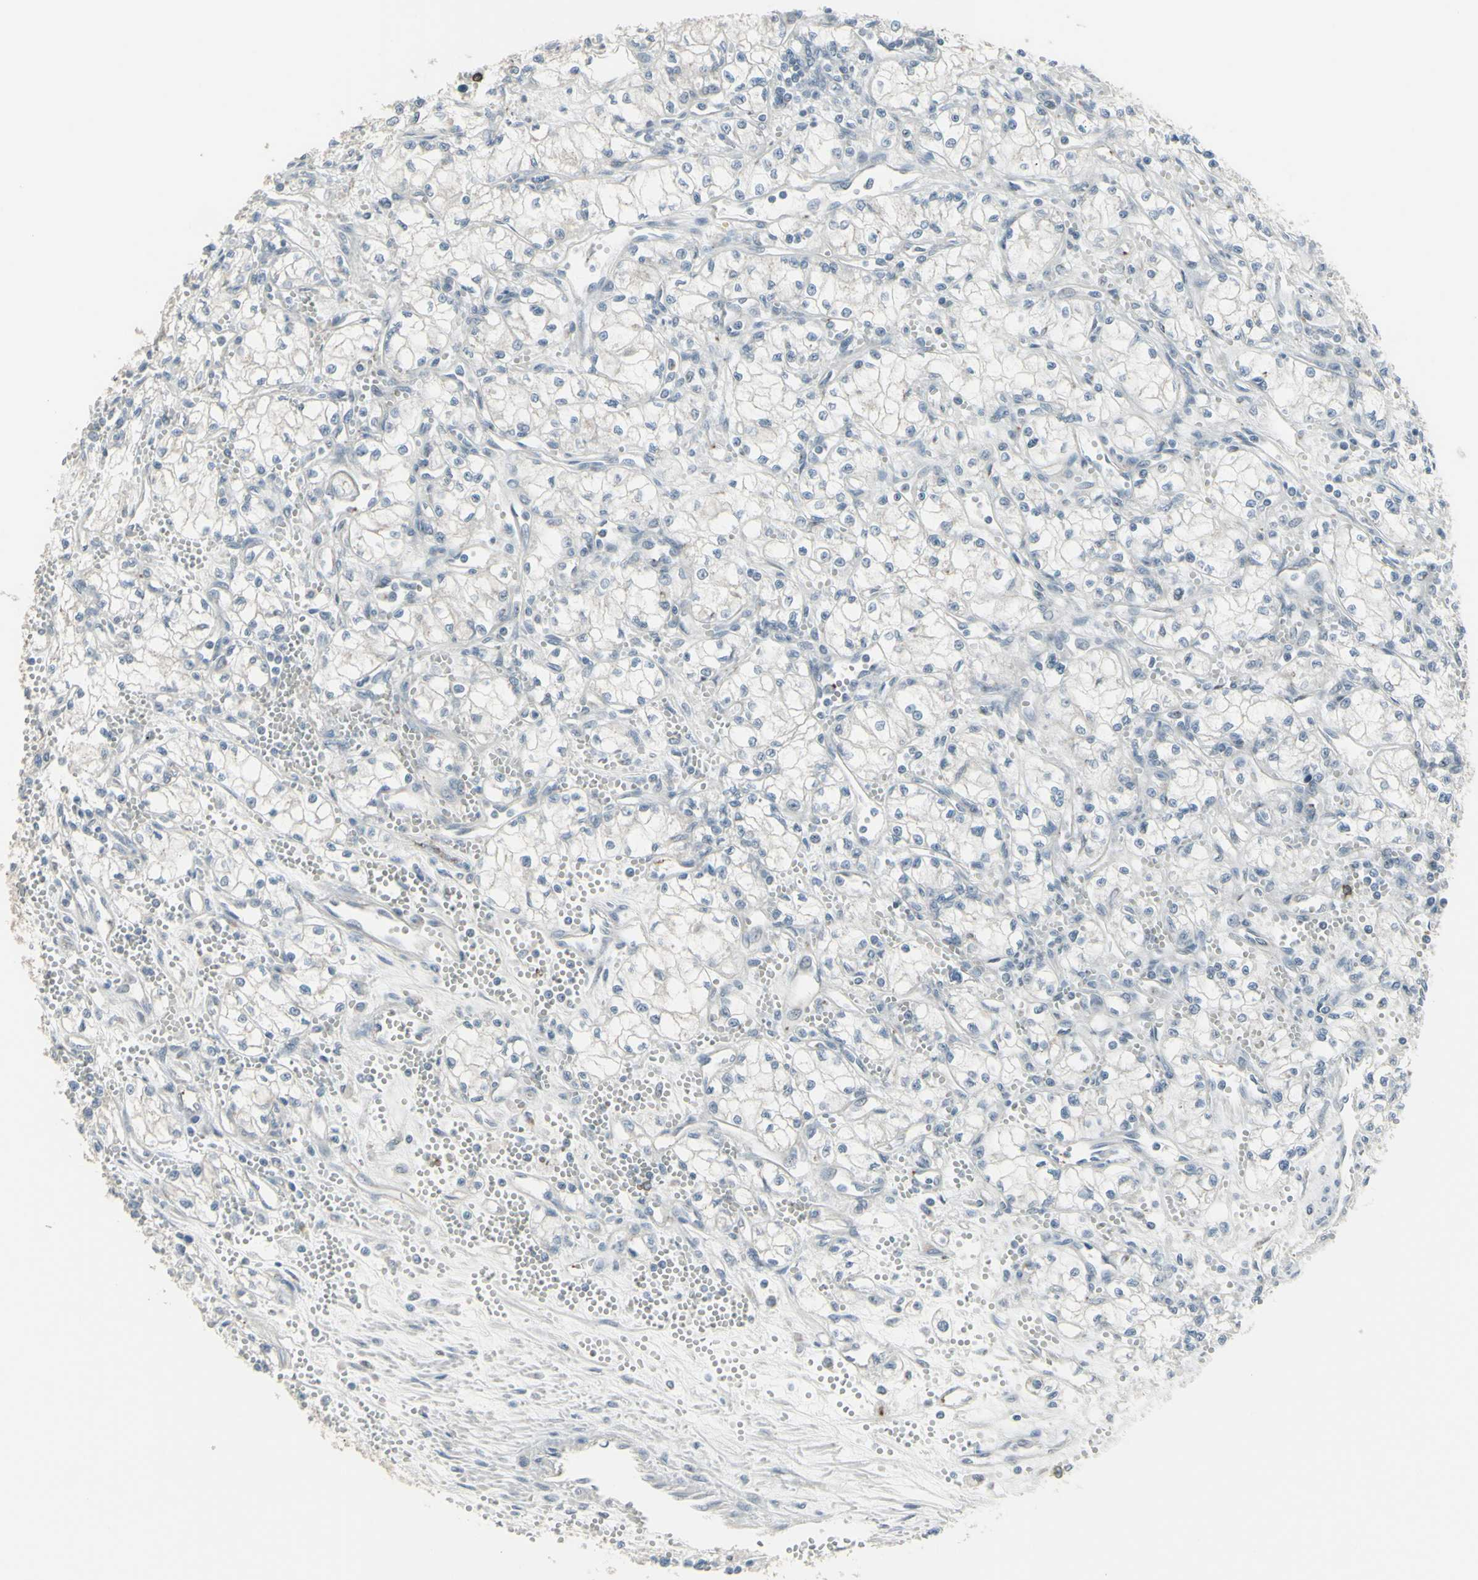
{"staining": {"intensity": "negative", "quantity": "none", "location": "none"}, "tissue": "renal cancer", "cell_type": "Tumor cells", "image_type": "cancer", "snomed": [{"axis": "morphology", "description": "Normal tissue, NOS"}, {"axis": "morphology", "description": "Adenocarcinoma, NOS"}, {"axis": "topography", "description": "Kidney"}], "caption": "Immunohistochemical staining of renal cancer (adenocarcinoma) exhibits no significant positivity in tumor cells. (IHC, brightfield microscopy, high magnification).", "gene": "CD79B", "patient": {"sex": "male", "age": 59}}